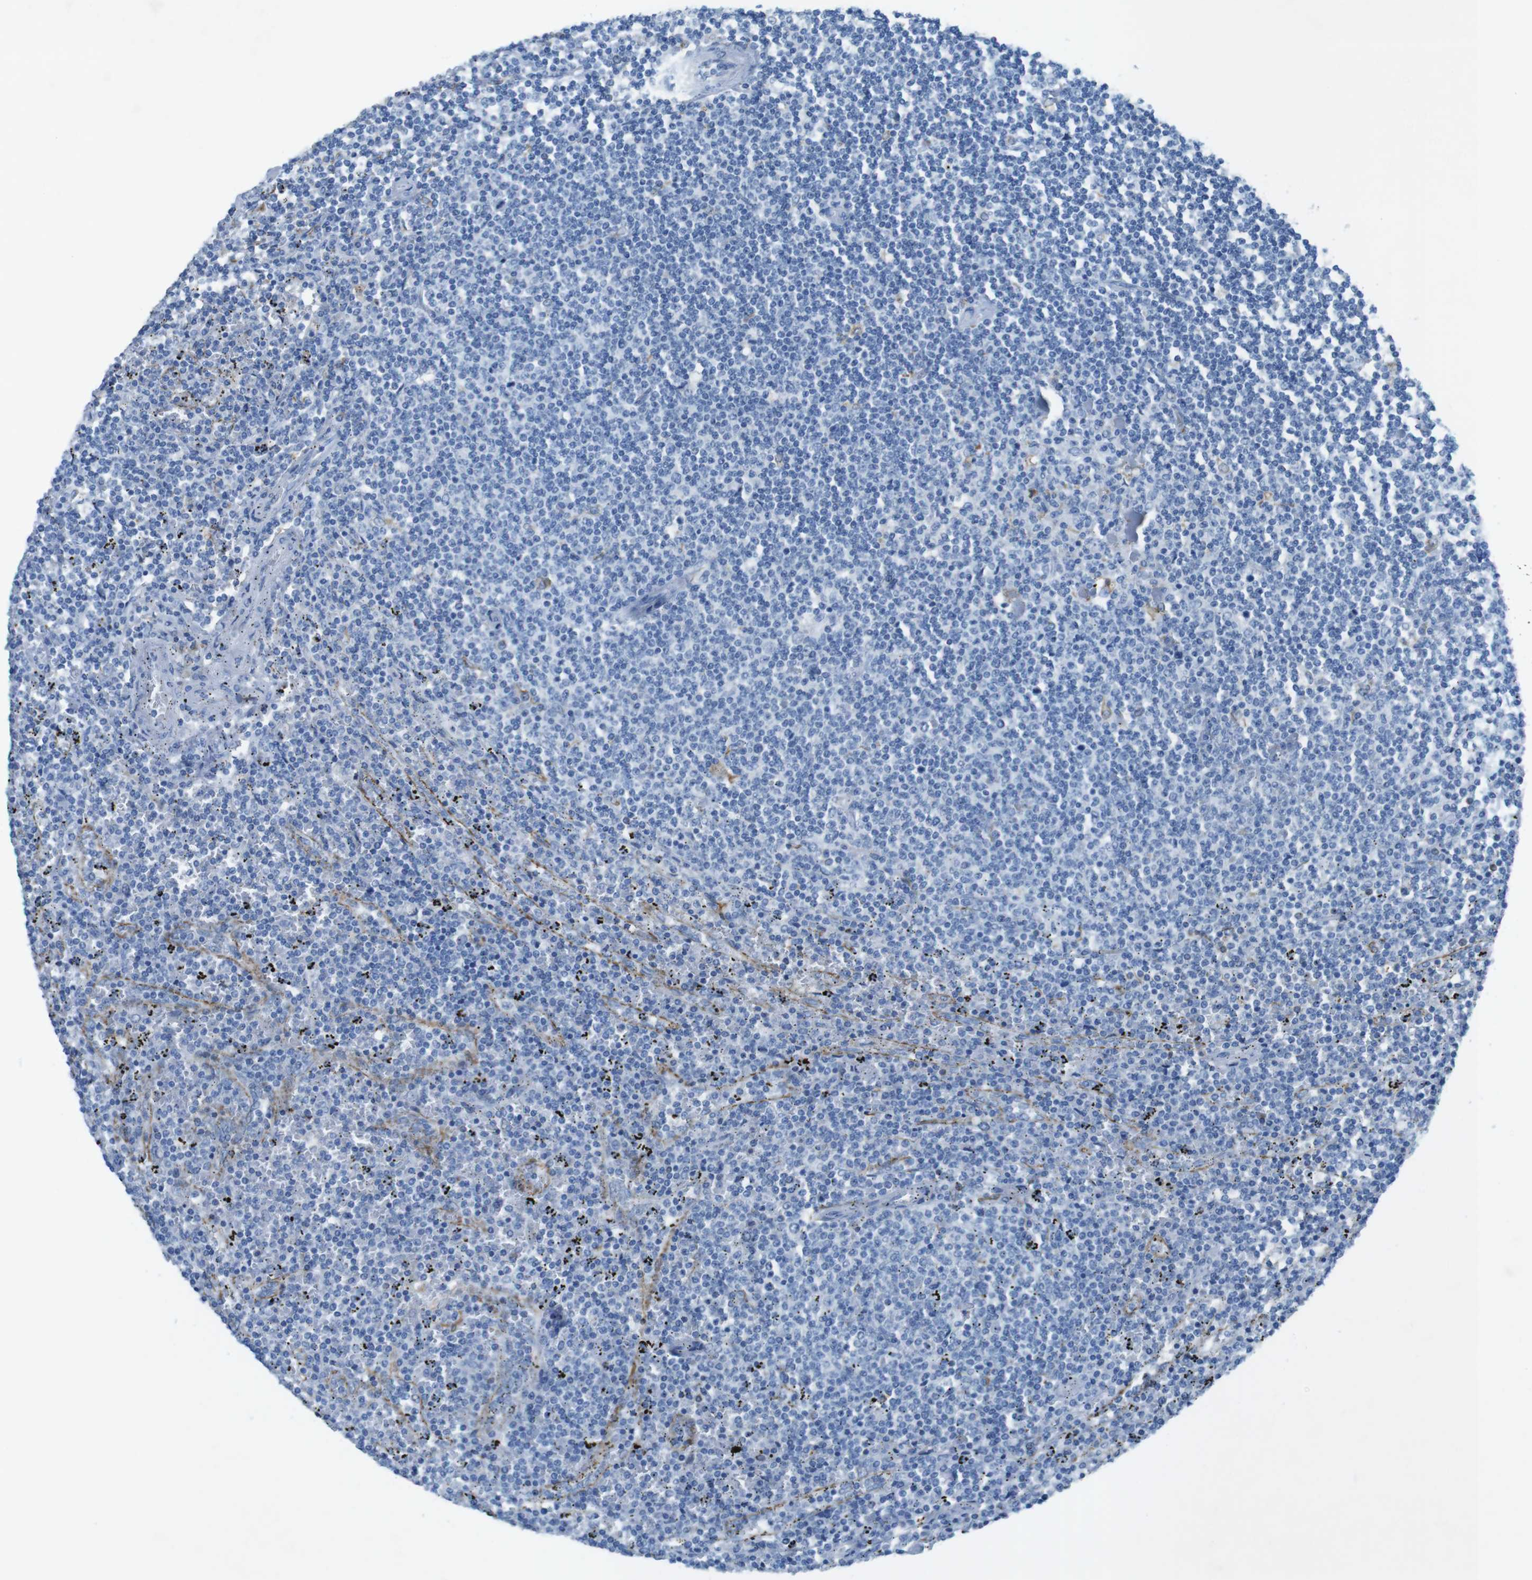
{"staining": {"intensity": "negative", "quantity": "none", "location": "none"}, "tissue": "lymphoma", "cell_type": "Tumor cells", "image_type": "cancer", "snomed": [{"axis": "morphology", "description": "Malignant lymphoma, non-Hodgkin's type, Low grade"}, {"axis": "topography", "description": "Spleen"}], "caption": "Tumor cells are negative for protein expression in human lymphoma.", "gene": "CD320", "patient": {"sex": "female", "age": 50}}